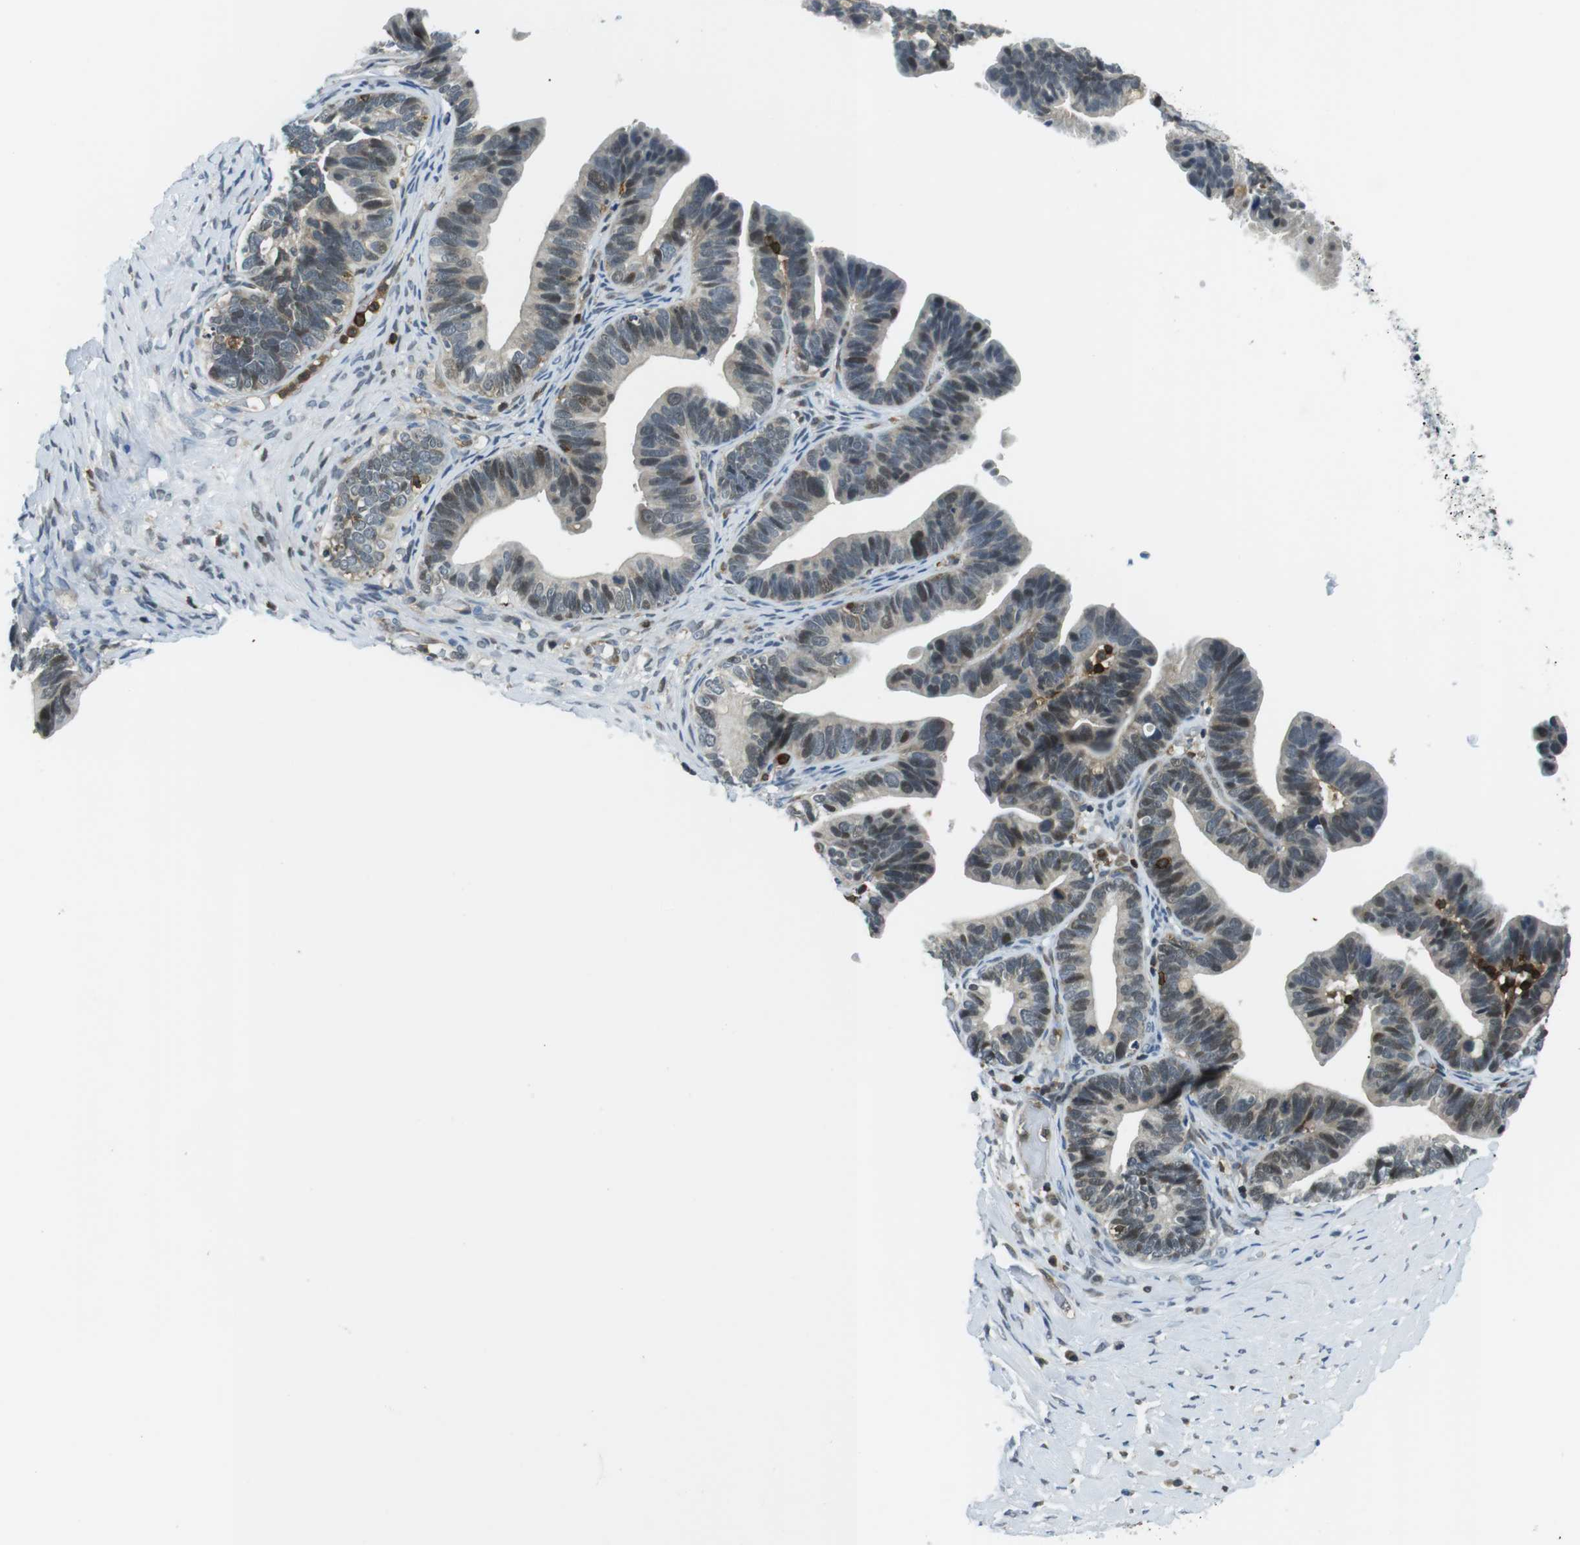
{"staining": {"intensity": "weak", "quantity": "<25%", "location": "nuclear"}, "tissue": "ovarian cancer", "cell_type": "Tumor cells", "image_type": "cancer", "snomed": [{"axis": "morphology", "description": "Cystadenocarcinoma, serous, NOS"}, {"axis": "topography", "description": "Ovary"}], "caption": "There is no significant staining in tumor cells of ovarian cancer (serous cystadenocarcinoma).", "gene": "STK10", "patient": {"sex": "female", "age": 56}}